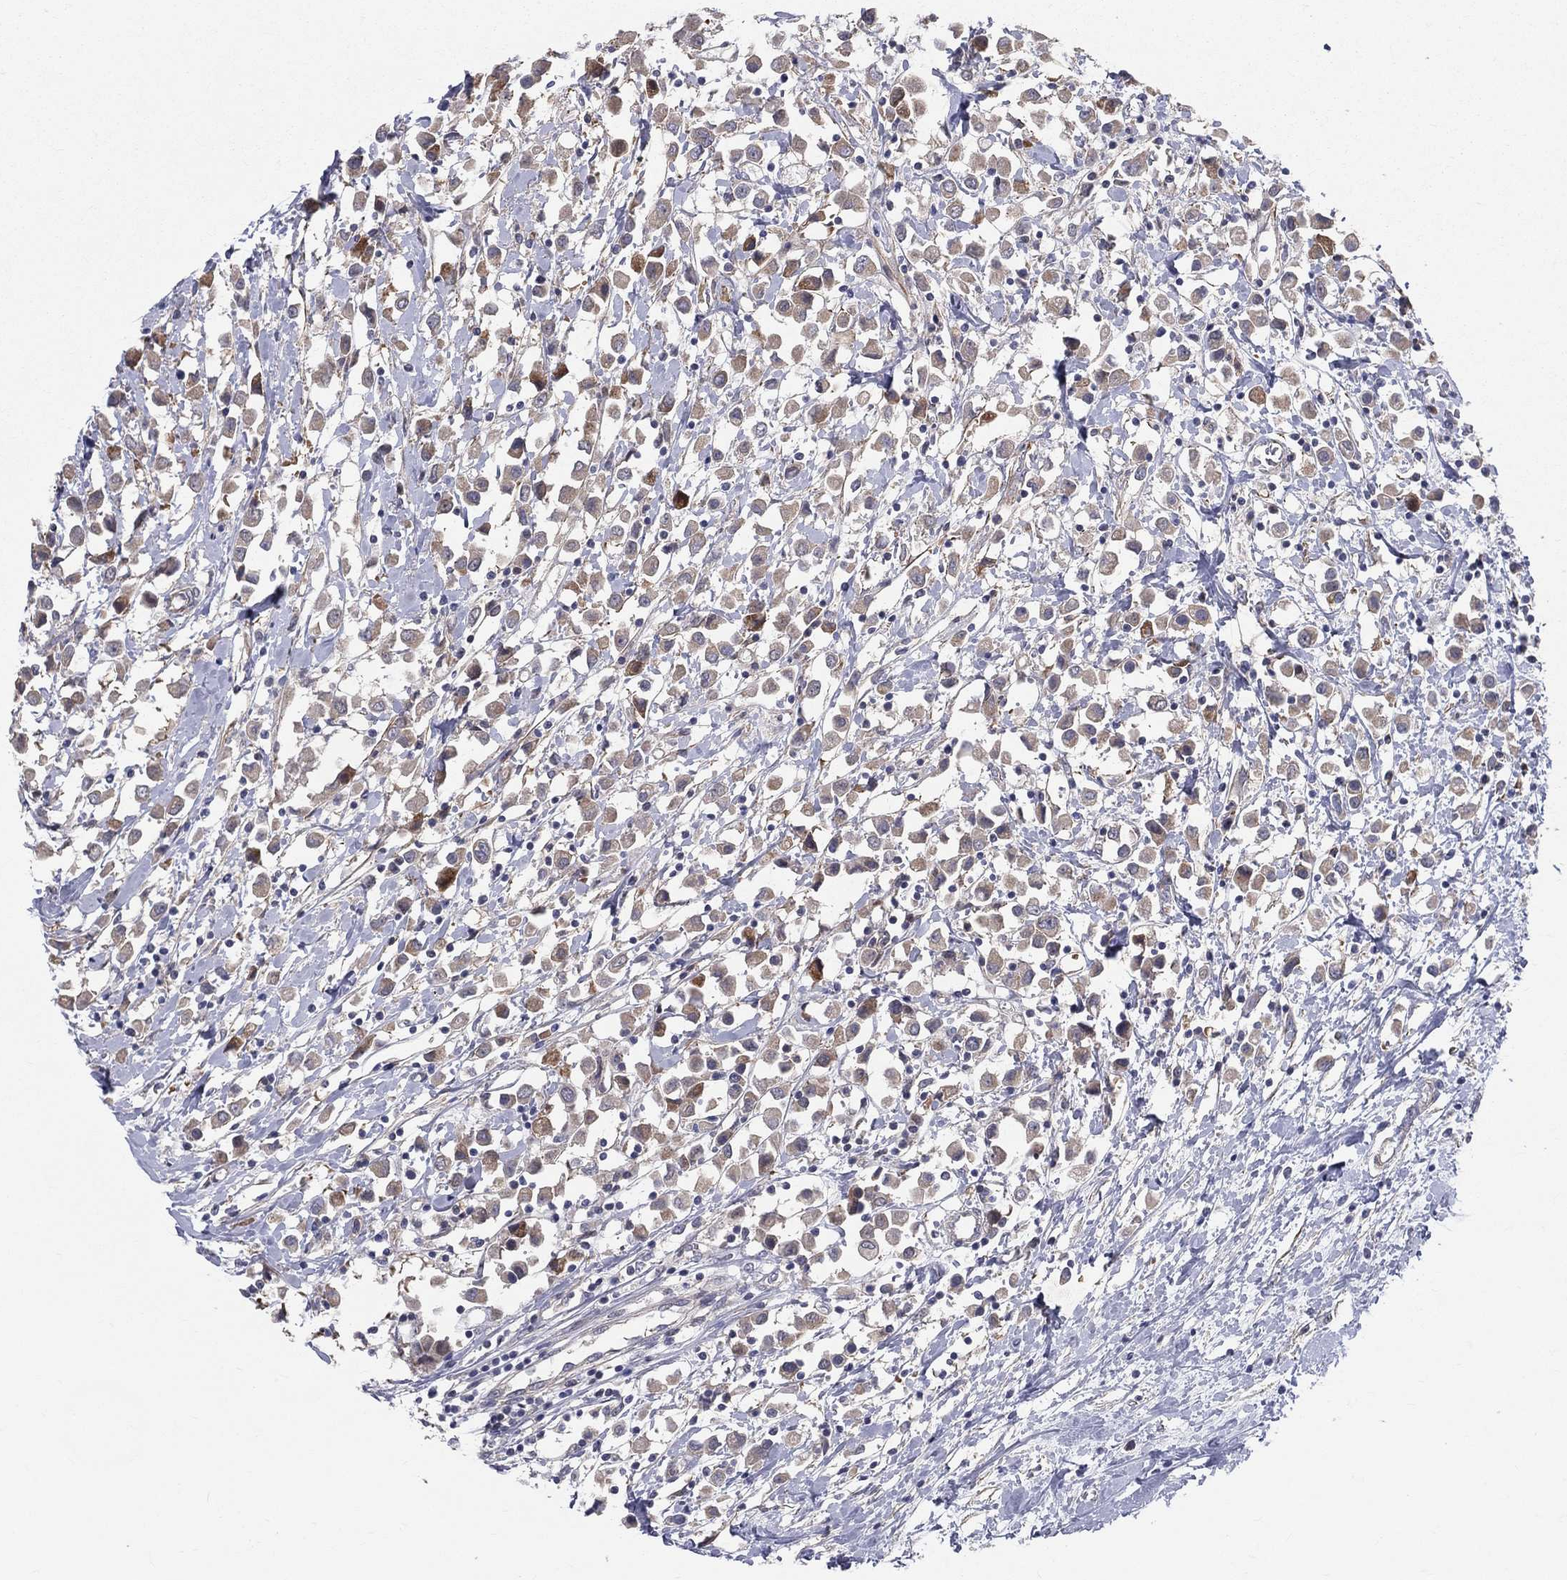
{"staining": {"intensity": "moderate", "quantity": ">75%", "location": "cytoplasmic/membranous"}, "tissue": "breast cancer", "cell_type": "Tumor cells", "image_type": "cancer", "snomed": [{"axis": "morphology", "description": "Duct carcinoma"}, {"axis": "topography", "description": "Breast"}], "caption": "Protein expression analysis of breast intraductal carcinoma displays moderate cytoplasmic/membranous expression in approximately >75% of tumor cells.", "gene": "POMZP3", "patient": {"sex": "female", "age": 61}}